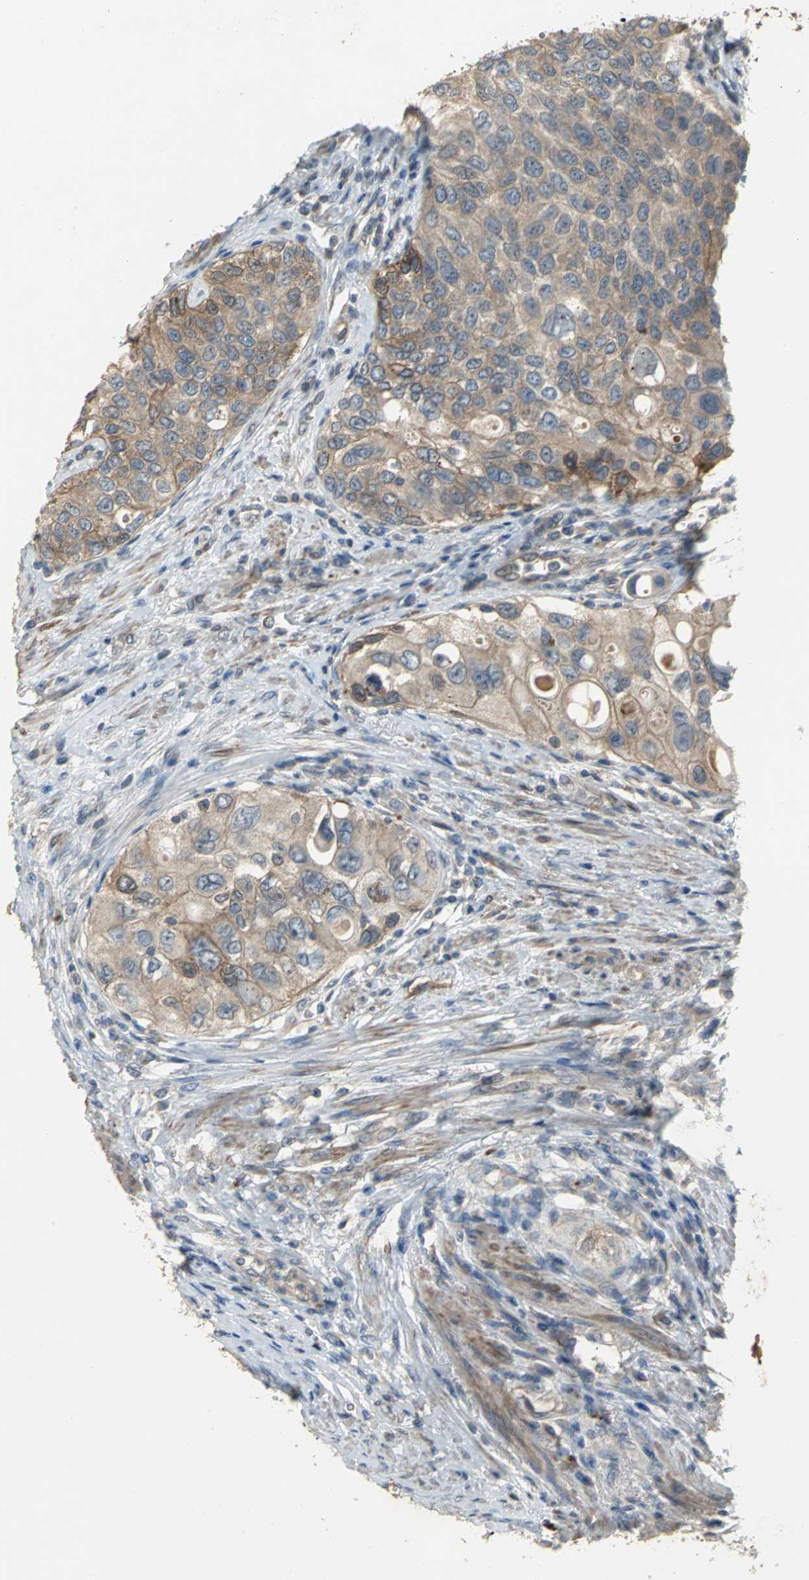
{"staining": {"intensity": "moderate", "quantity": ">75%", "location": "cytoplasmic/membranous"}, "tissue": "urothelial cancer", "cell_type": "Tumor cells", "image_type": "cancer", "snomed": [{"axis": "morphology", "description": "Urothelial carcinoma, High grade"}, {"axis": "topography", "description": "Urinary bladder"}], "caption": "The image reveals a brown stain indicating the presence of a protein in the cytoplasmic/membranous of tumor cells in urothelial carcinoma (high-grade).", "gene": "MET", "patient": {"sex": "female", "age": 56}}